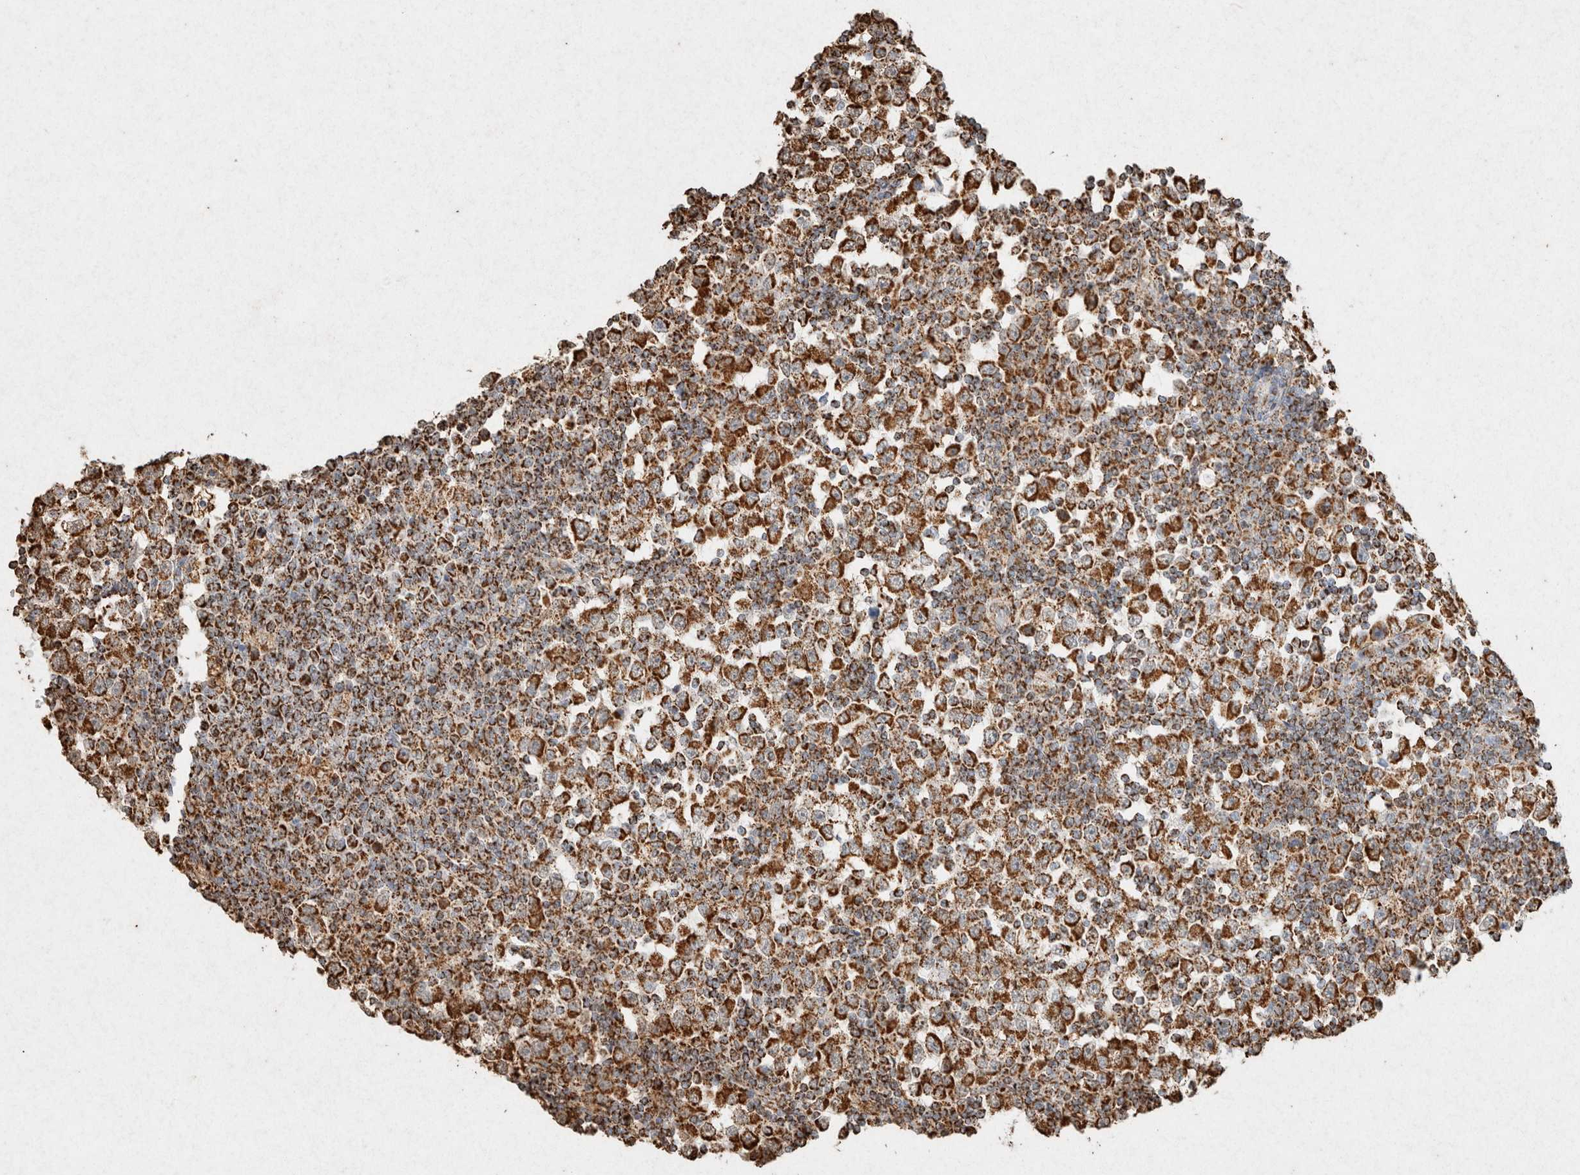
{"staining": {"intensity": "strong", "quantity": ">75%", "location": "cytoplasmic/membranous"}, "tissue": "testis cancer", "cell_type": "Tumor cells", "image_type": "cancer", "snomed": [{"axis": "morphology", "description": "Seminoma, NOS"}, {"axis": "topography", "description": "Testis"}], "caption": "A brown stain labels strong cytoplasmic/membranous staining of a protein in testis cancer (seminoma) tumor cells.", "gene": "SDC2", "patient": {"sex": "male", "age": 65}}